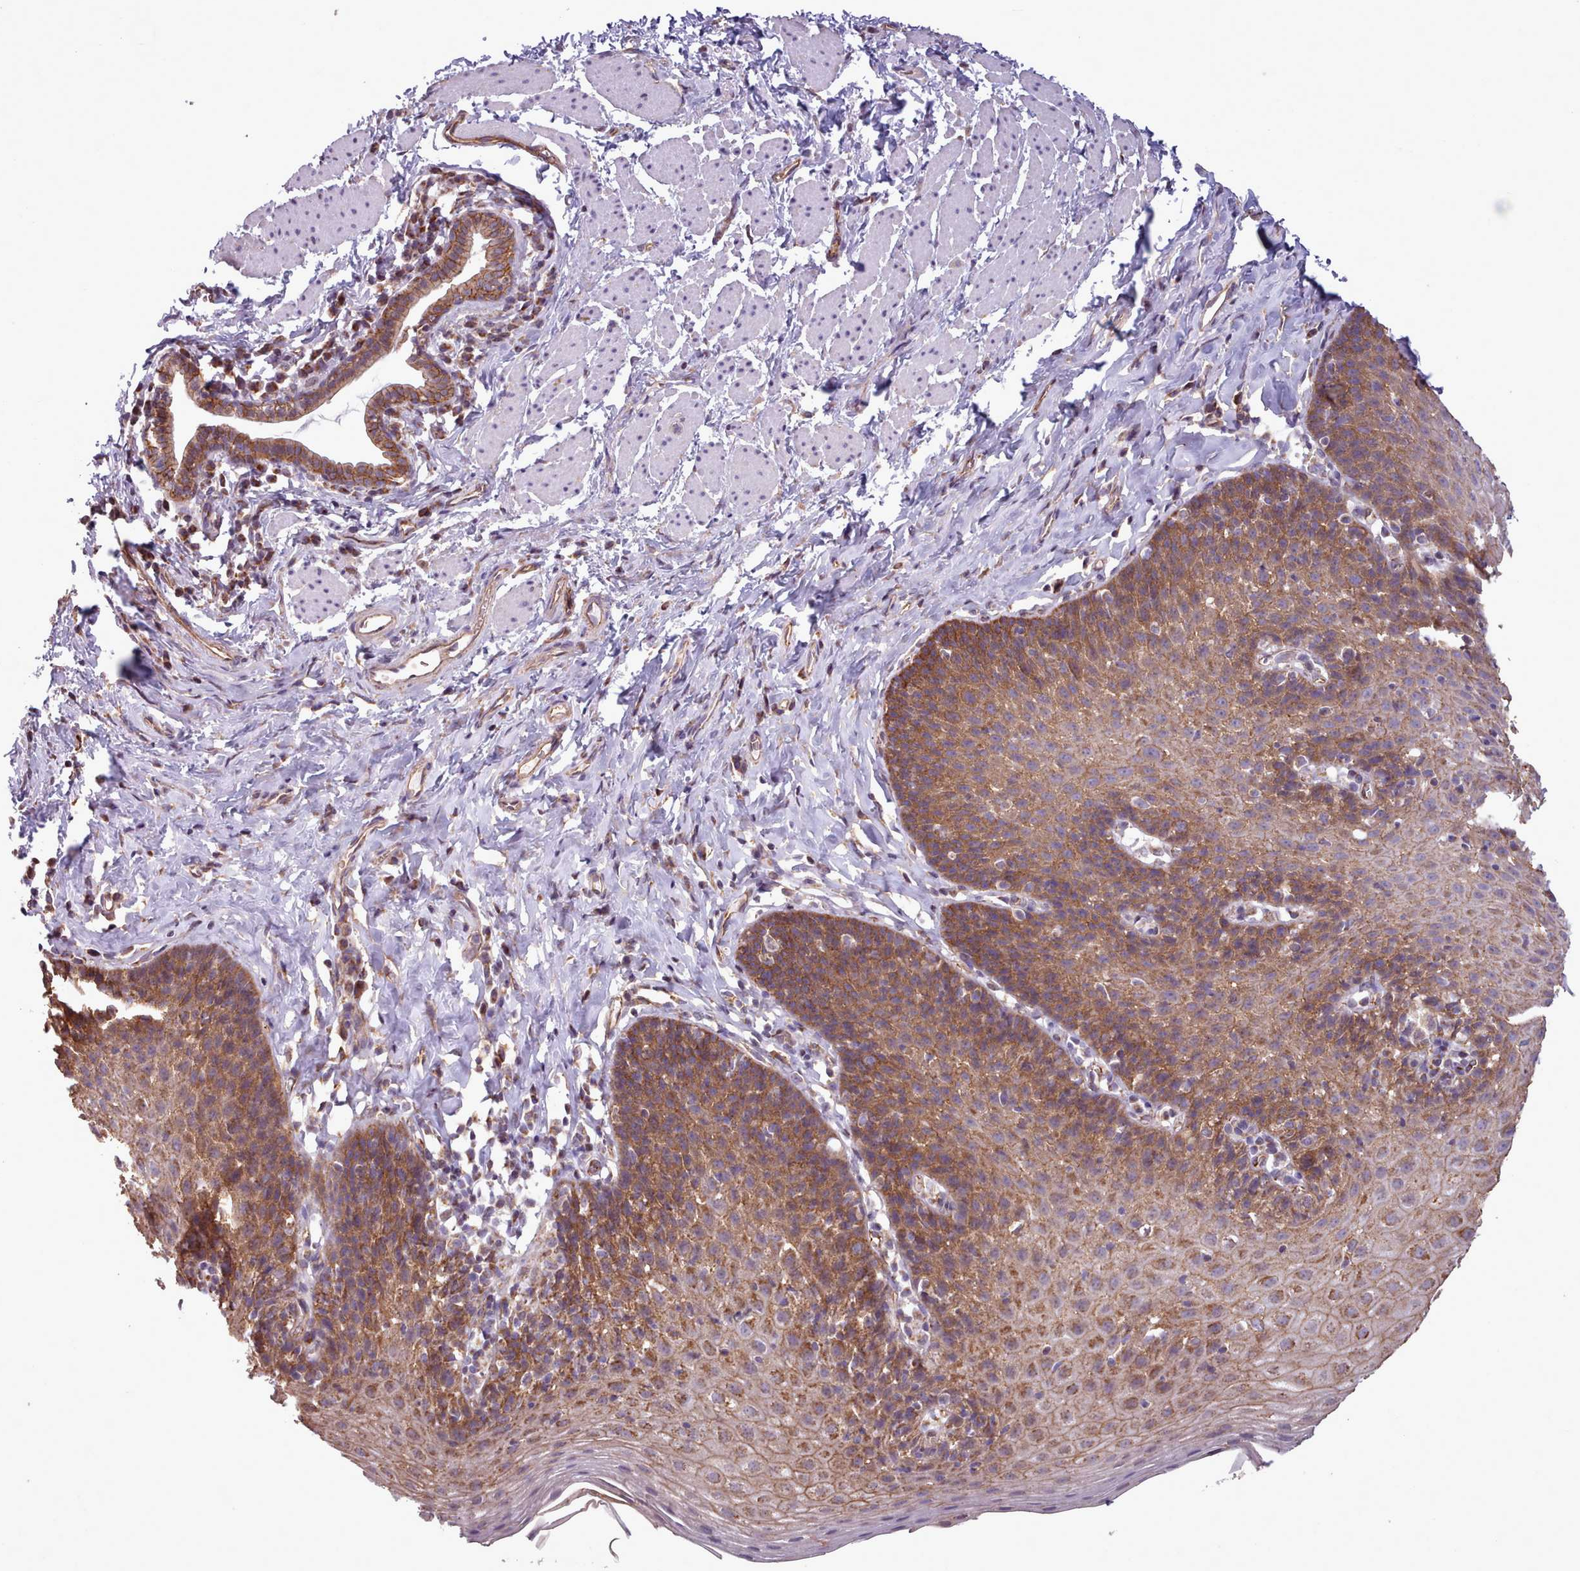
{"staining": {"intensity": "strong", "quantity": ">75%", "location": "cytoplasmic/membranous"}, "tissue": "esophagus", "cell_type": "Squamous epithelial cells", "image_type": "normal", "snomed": [{"axis": "morphology", "description": "Normal tissue, NOS"}, {"axis": "topography", "description": "Esophagus"}], "caption": "Squamous epithelial cells display high levels of strong cytoplasmic/membranous staining in approximately >75% of cells in normal human esophagus.", "gene": "MRPL46", "patient": {"sex": "female", "age": 61}}